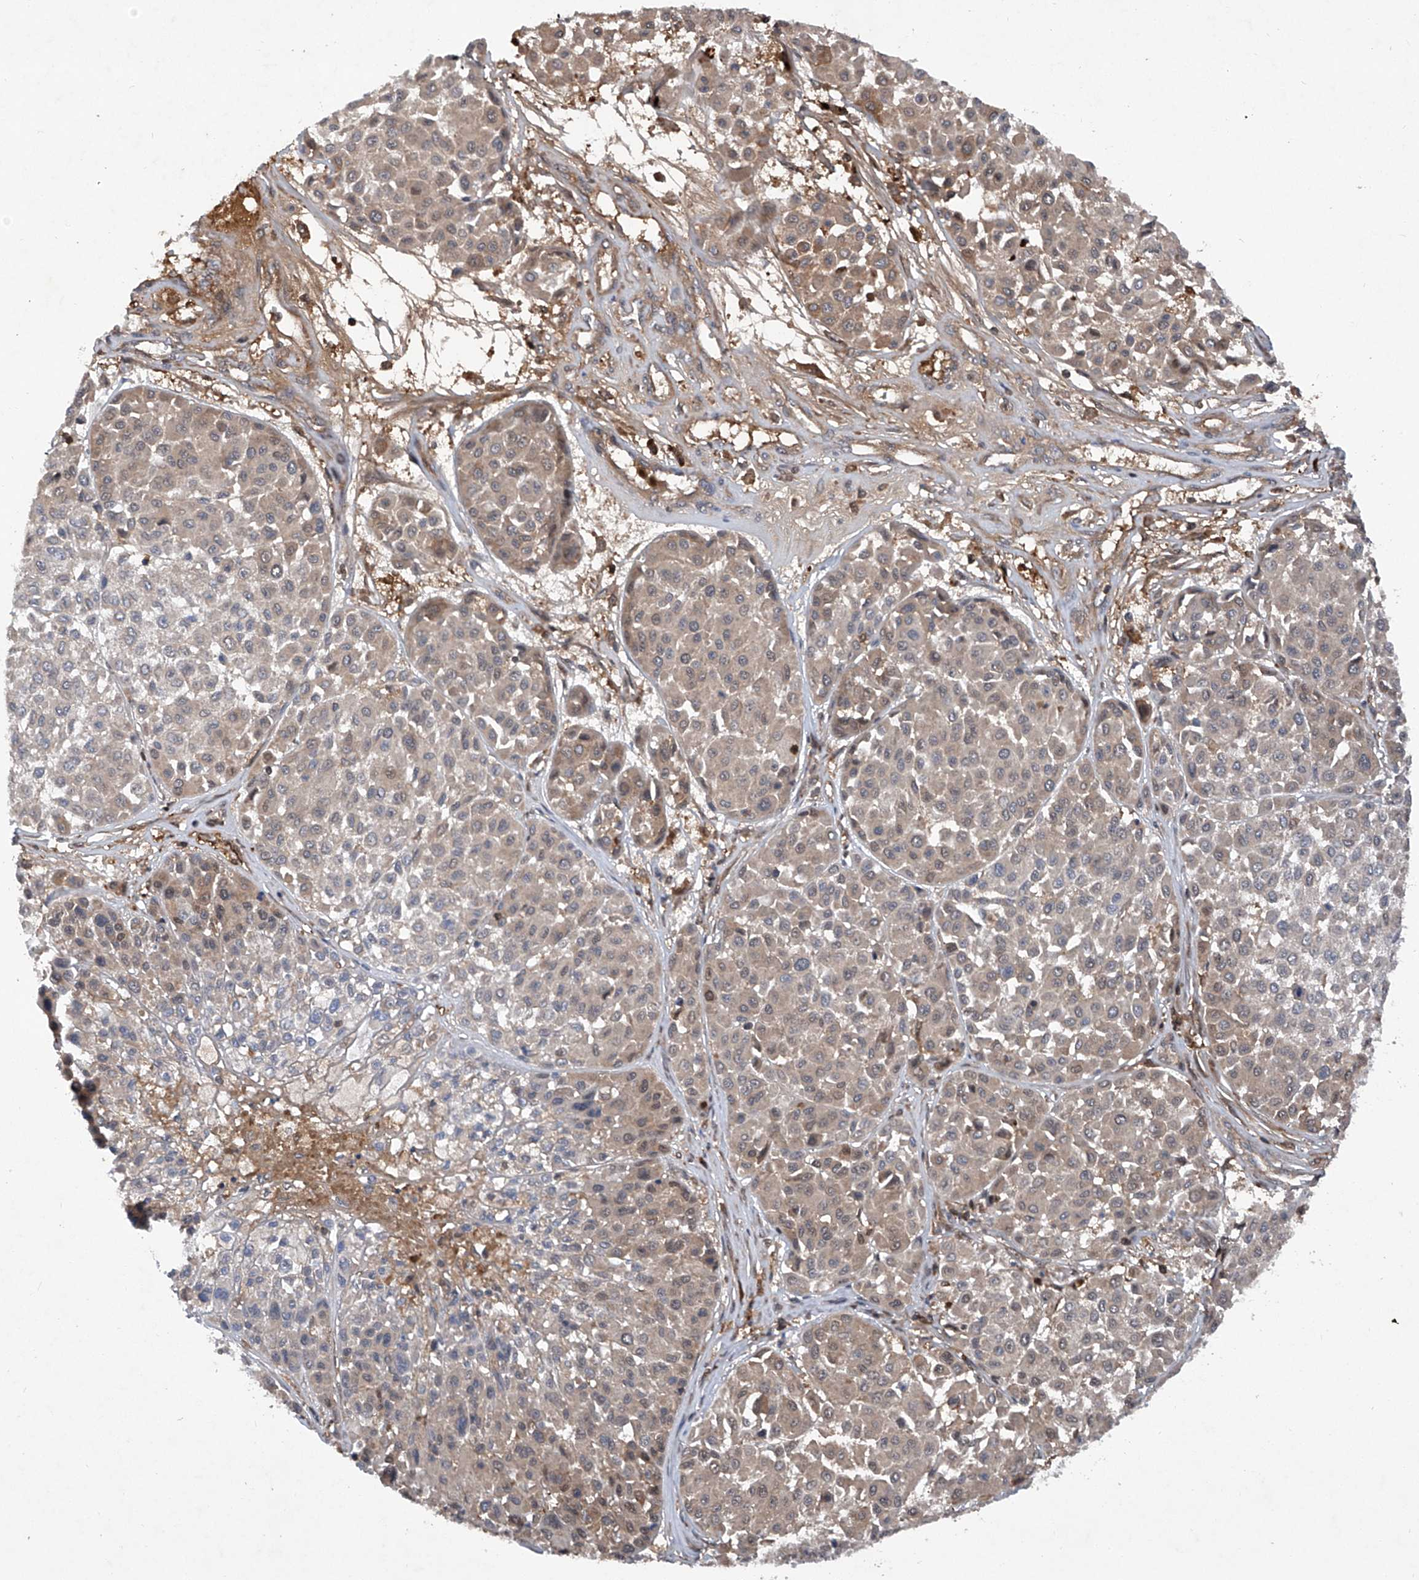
{"staining": {"intensity": "weak", "quantity": "25%-75%", "location": "cytoplasmic/membranous"}, "tissue": "melanoma", "cell_type": "Tumor cells", "image_type": "cancer", "snomed": [{"axis": "morphology", "description": "Malignant melanoma, Metastatic site"}, {"axis": "topography", "description": "Soft tissue"}], "caption": "Weak cytoplasmic/membranous staining for a protein is seen in about 25%-75% of tumor cells of melanoma using immunohistochemistry.", "gene": "ASCC3", "patient": {"sex": "male", "age": 41}}